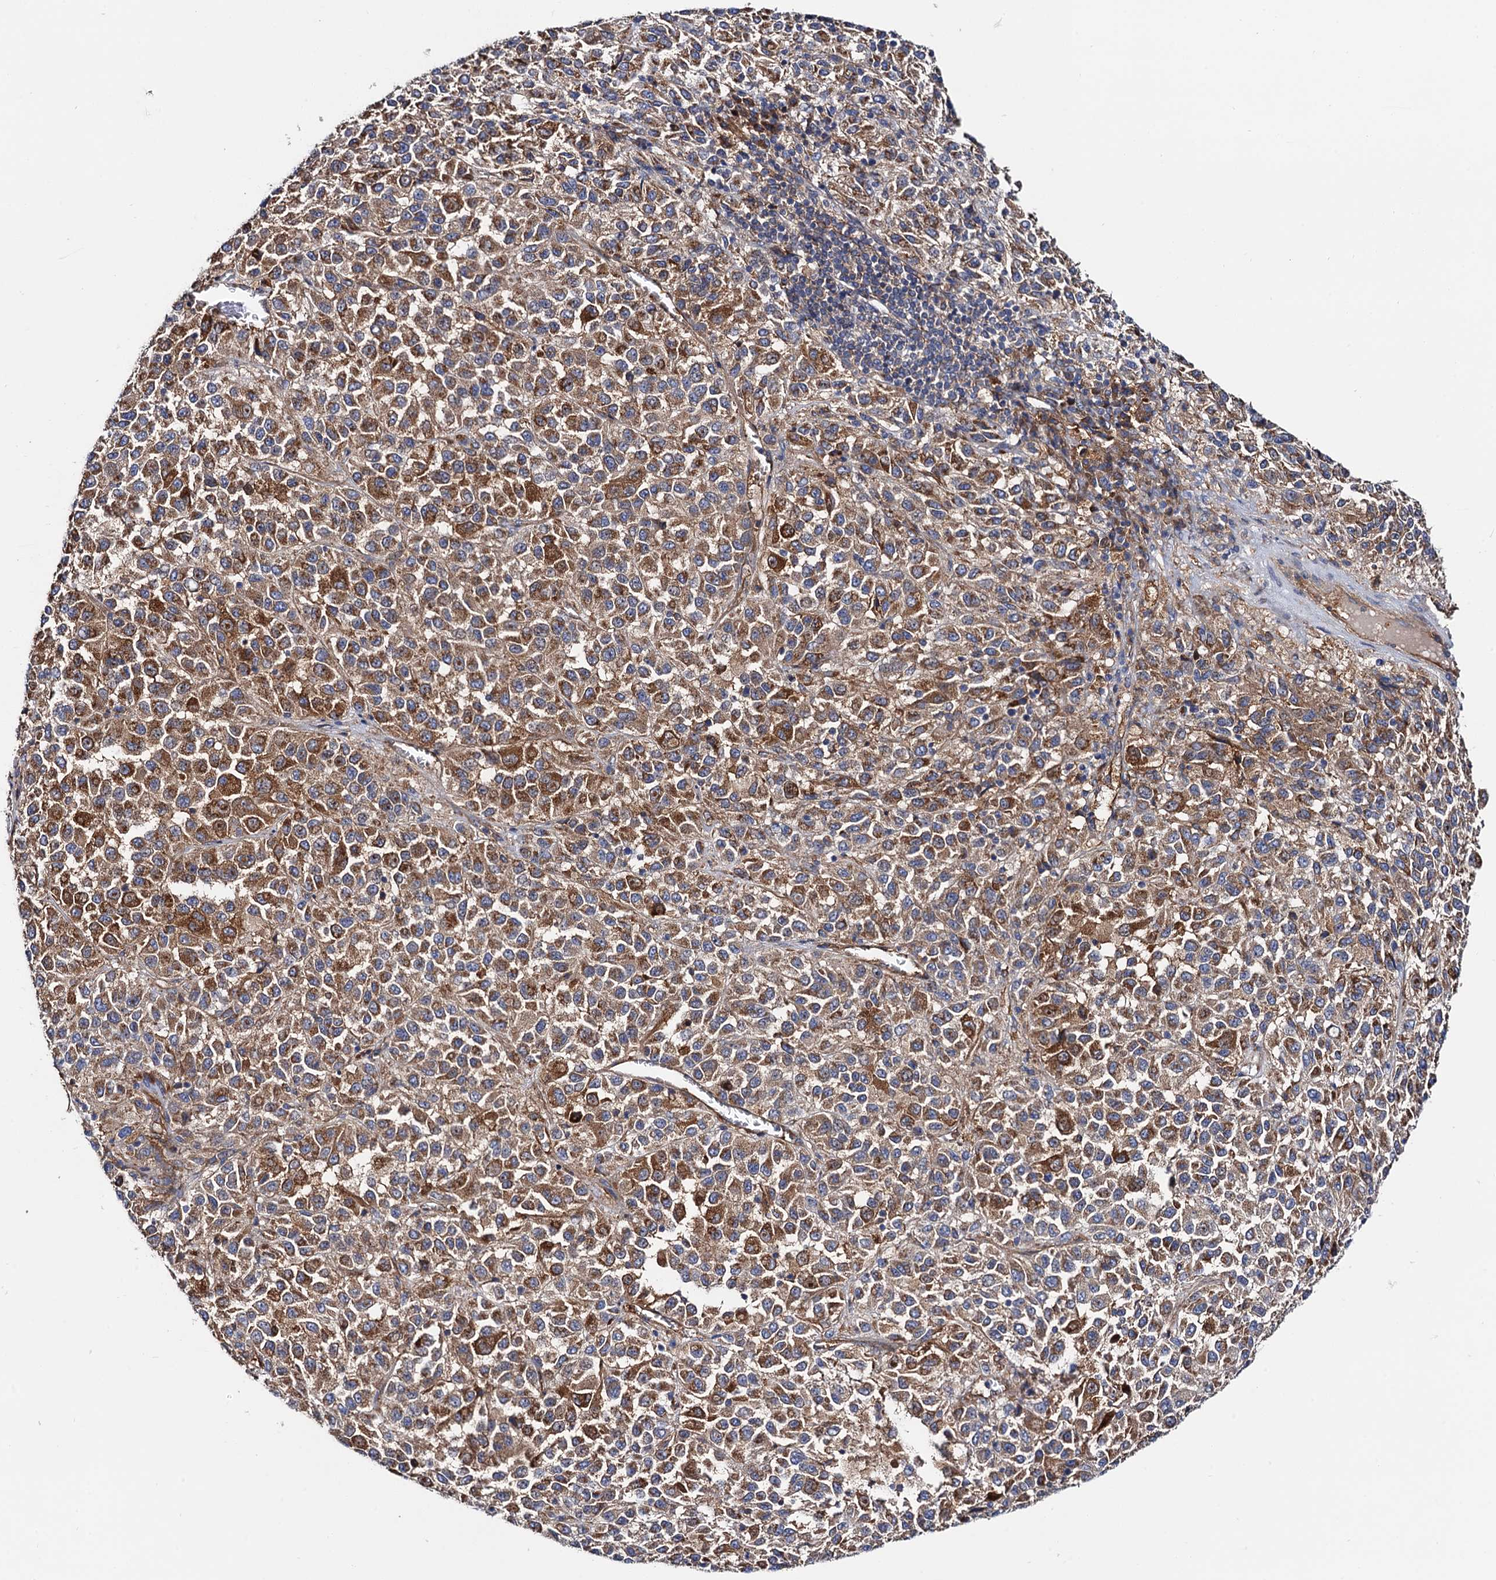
{"staining": {"intensity": "moderate", "quantity": ">75%", "location": "cytoplasmic/membranous"}, "tissue": "melanoma", "cell_type": "Tumor cells", "image_type": "cancer", "snomed": [{"axis": "morphology", "description": "Malignant melanoma, Metastatic site"}, {"axis": "topography", "description": "Lung"}], "caption": "Immunohistochemical staining of melanoma reveals moderate cytoplasmic/membranous protein staining in about >75% of tumor cells.", "gene": "MRPL48", "patient": {"sex": "male", "age": 64}}